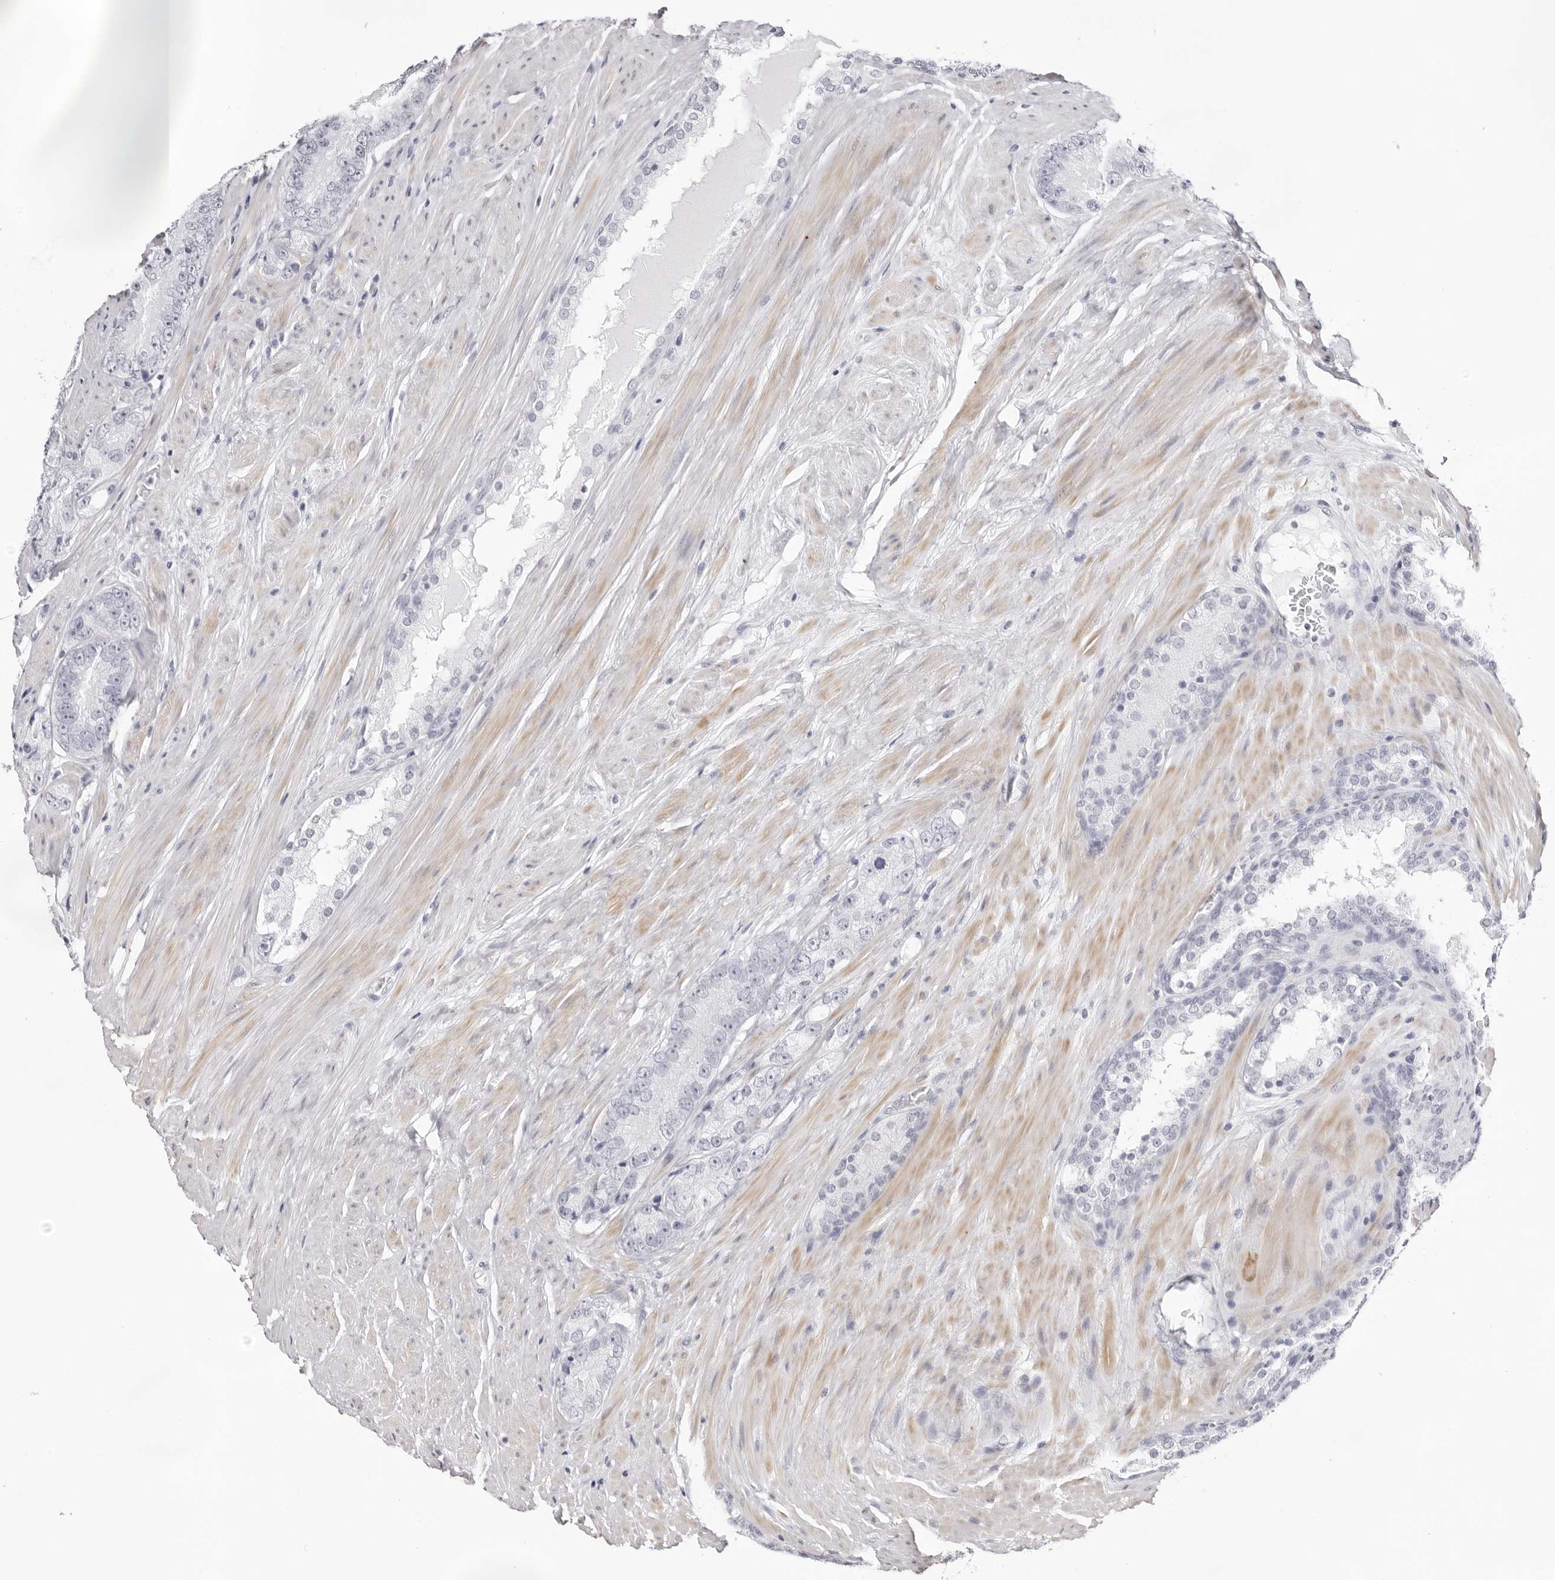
{"staining": {"intensity": "negative", "quantity": "none", "location": "none"}, "tissue": "prostate cancer", "cell_type": "Tumor cells", "image_type": "cancer", "snomed": [{"axis": "morphology", "description": "Adenocarcinoma, High grade"}, {"axis": "topography", "description": "Prostate"}], "caption": "IHC of prostate adenocarcinoma (high-grade) shows no expression in tumor cells. (DAB immunohistochemistry visualized using brightfield microscopy, high magnification).", "gene": "INSL3", "patient": {"sex": "male", "age": 56}}